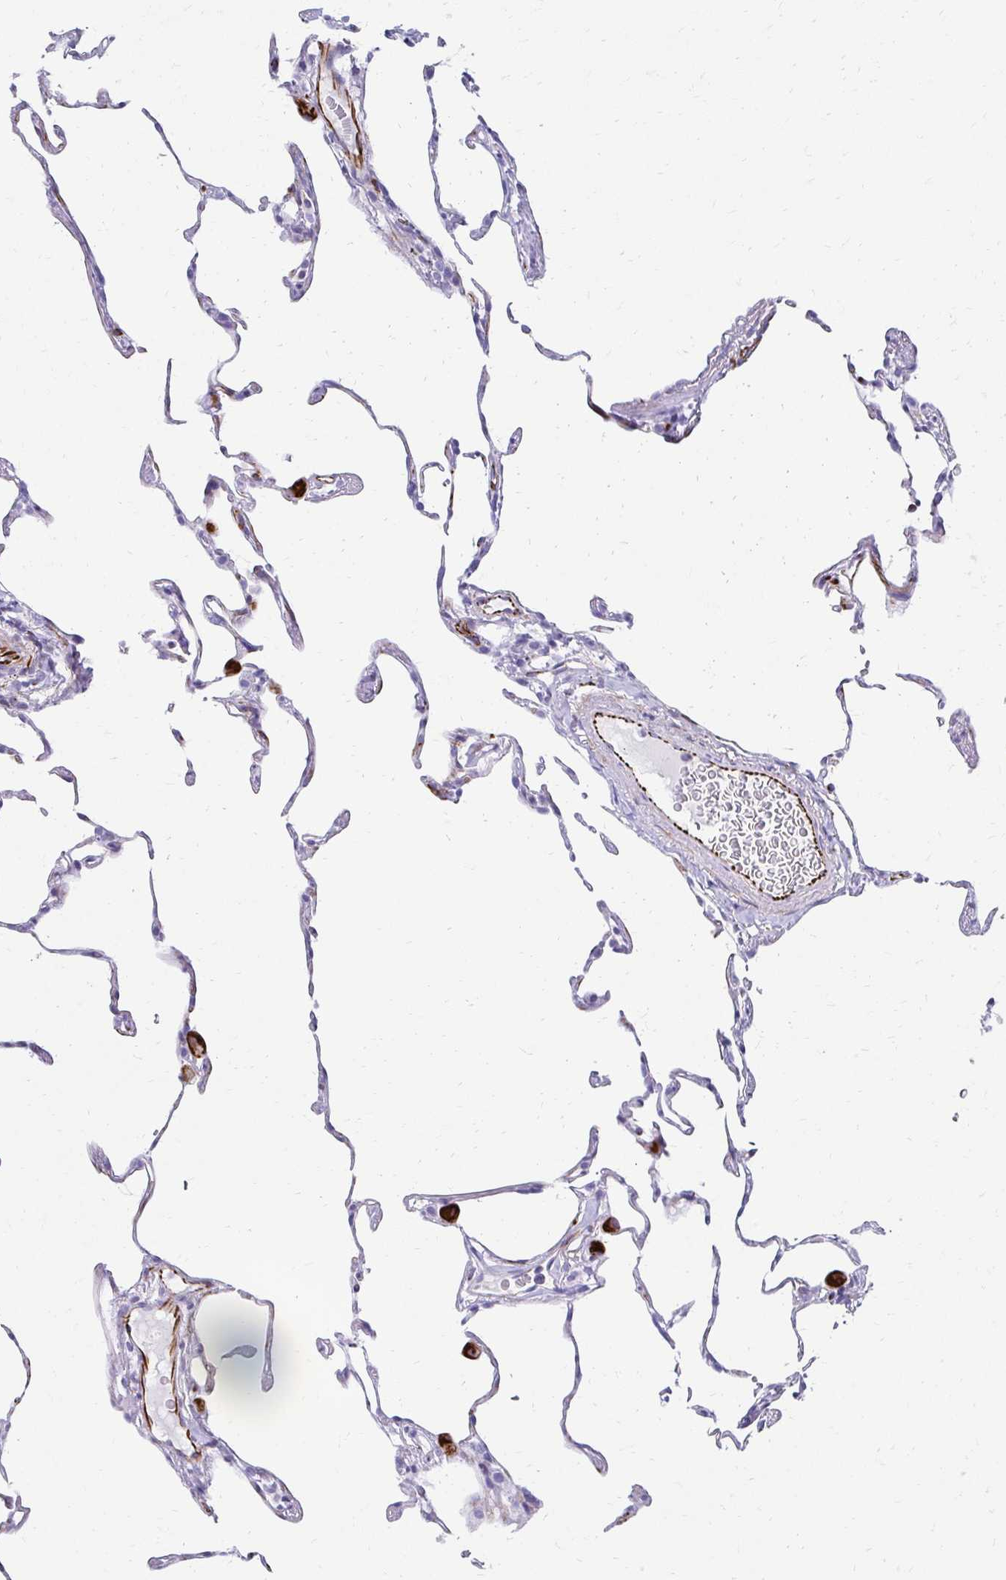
{"staining": {"intensity": "negative", "quantity": "none", "location": "none"}, "tissue": "lung", "cell_type": "Alveolar cells", "image_type": "normal", "snomed": [{"axis": "morphology", "description": "Normal tissue, NOS"}, {"axis": "topography", "description": "Lung"}], "caption": "A high-resolution image shows immunohistochemistry (IHC) staining of normal lung, which shows no significant staining in alveolar cells.", "gene": "TMEM54", "patient": {"sex": "female", "age": 57}}